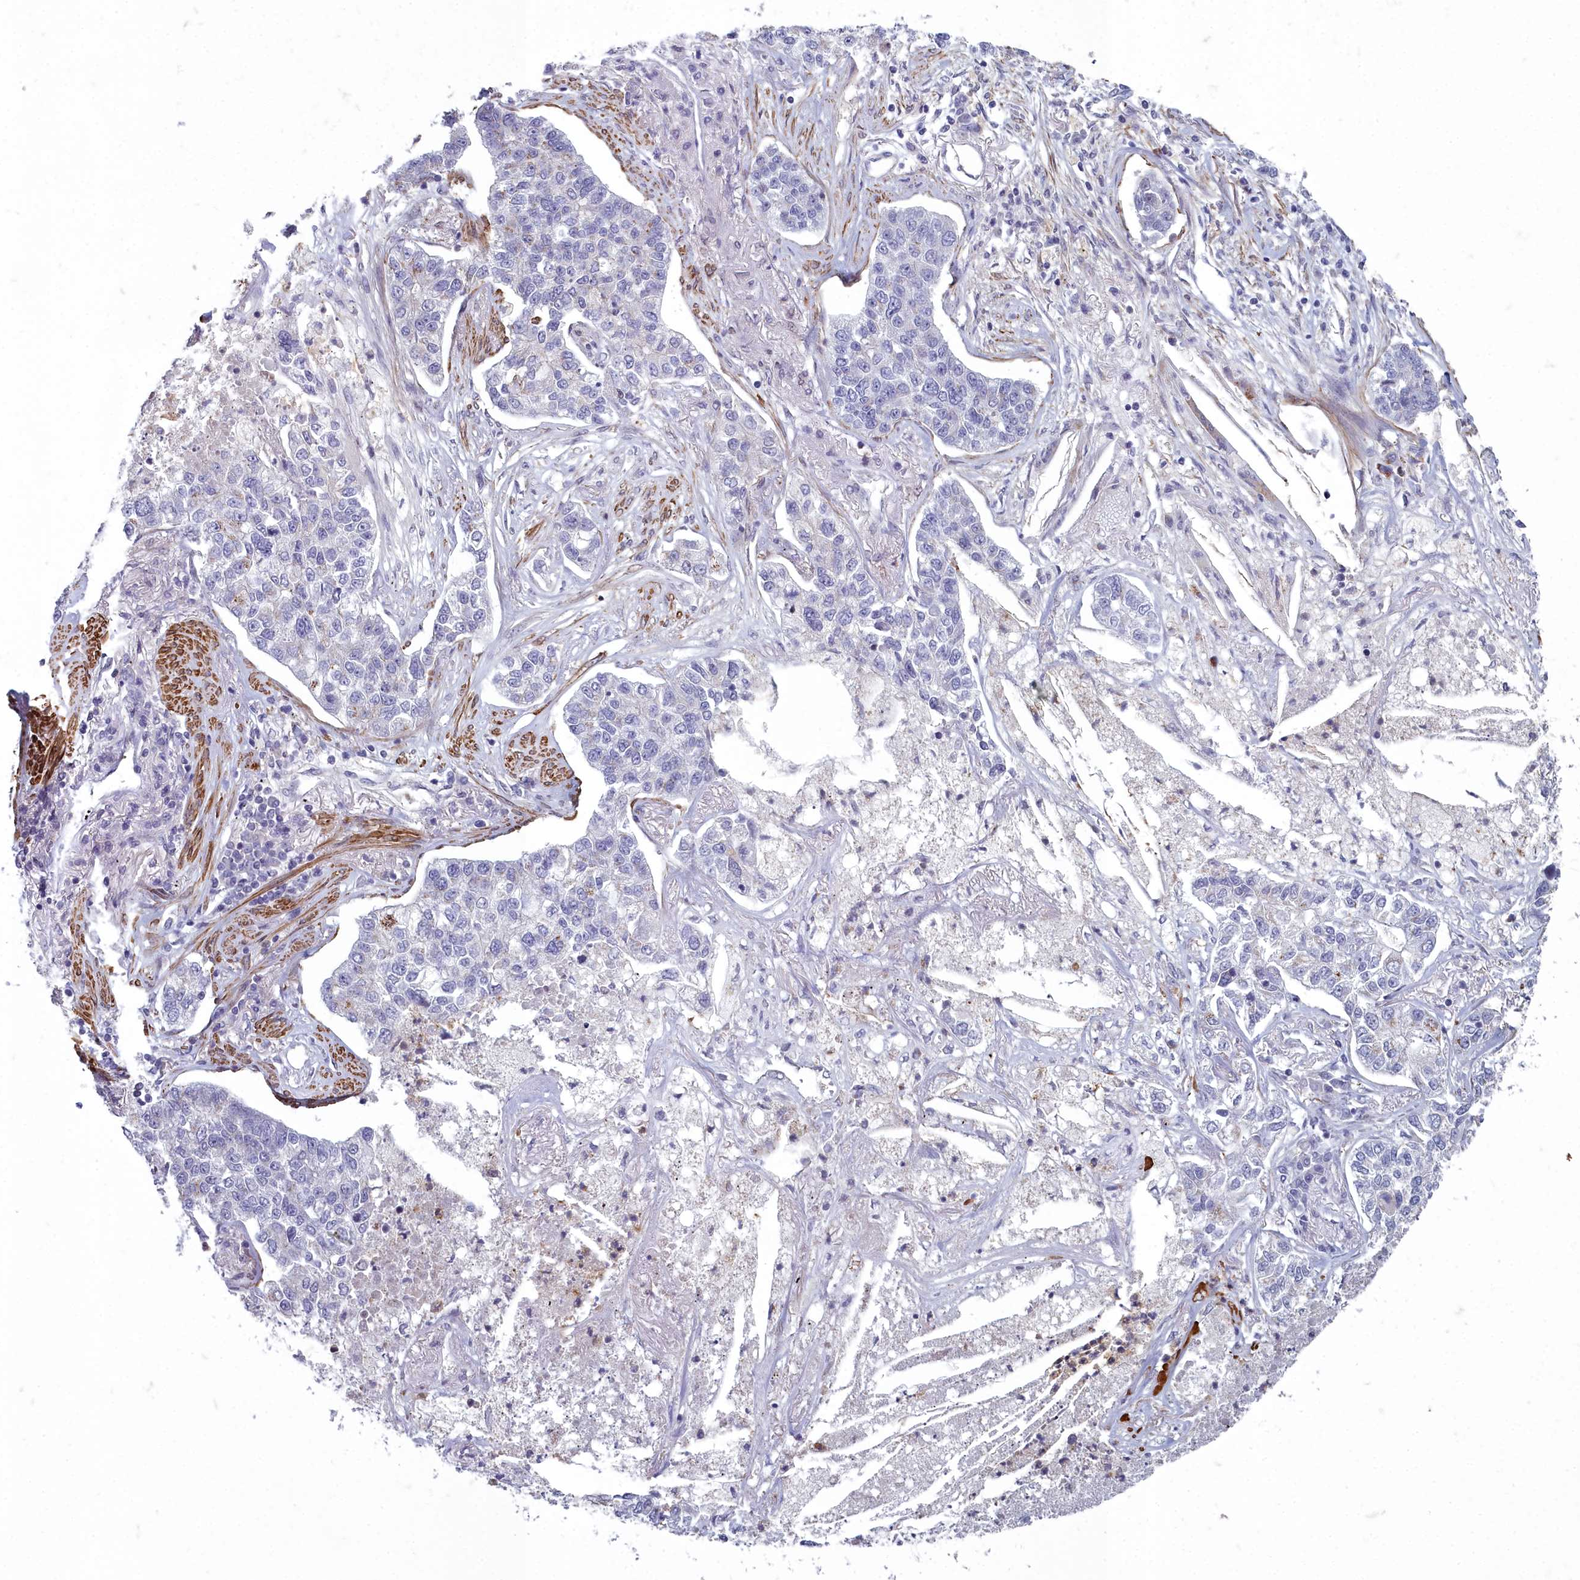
{"staining": {"intensity": "negative", "quantity": "none", "location": "none"}, "tissue": "lung cancer", "cell_type": "Tumor cells", "image_type": "cancer", "snomed": [{"axis": "morphology", "description": "Adenocarcinoma, NOS"}, {"axis": "topography", "description": "Lung"}], "caption": "Lung cancer (adenocarcinoma) stained for a protein using immunohistochemistry (IHC) reveals no staining tumor cells.", "gene": "ZNF626", "patient": {"sex": "male", "age": 49}}